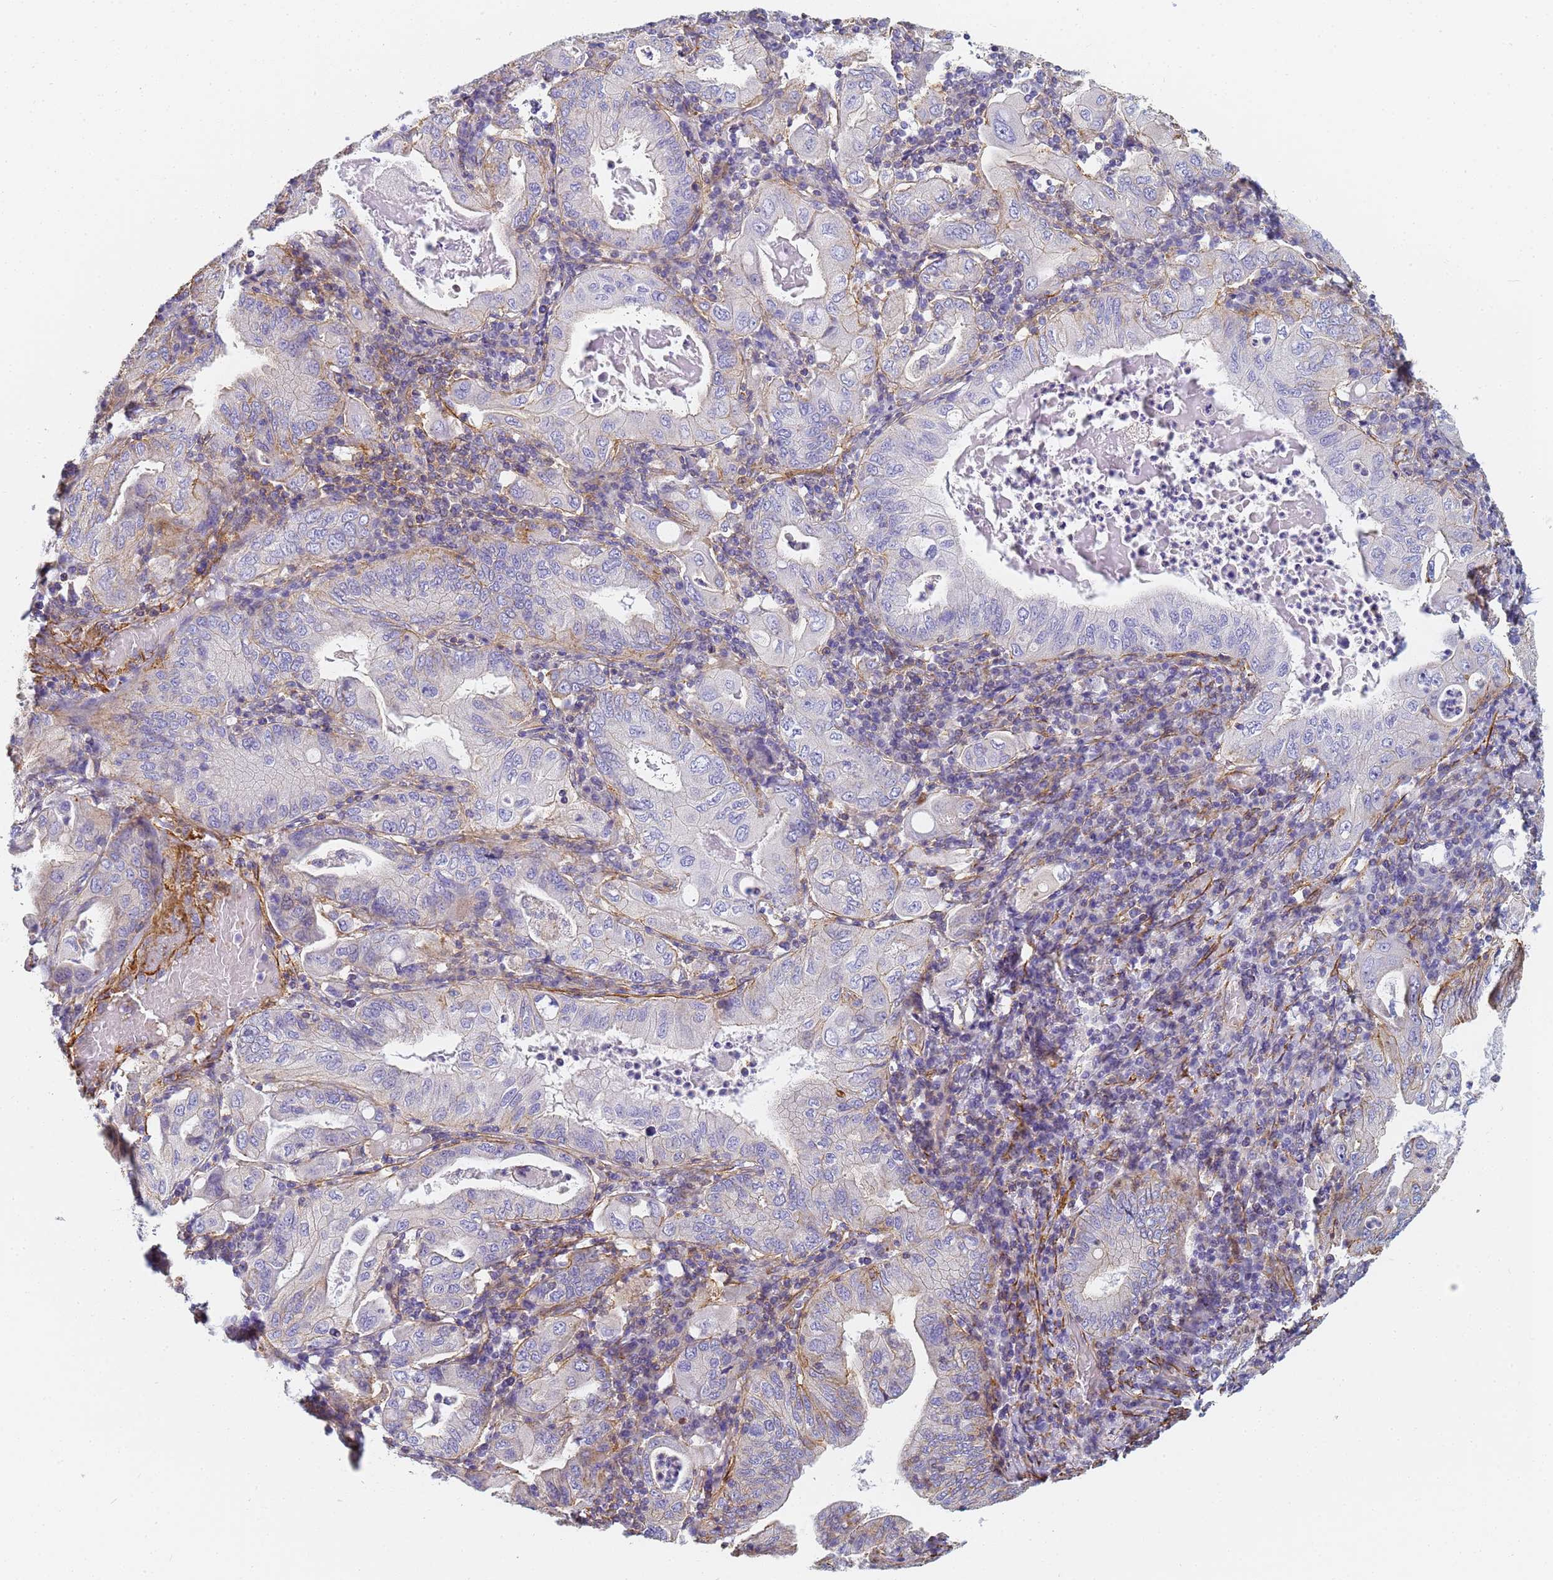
{"staining": {"intensity": "moderate", "quantity": "<25%", "location": "cytoplasmic/membranous"}, "tissue": "stomach cancer", "cell_type": "Tumor cells", "image_type": "cancer", "snomed": [{"axis": "morphology", "description": "Normal tissue, NOS"}, {"axis": "morphology", "description": "Adenocarcinoma, NOS"}, {"axis": "topography", "description": "Esophagus"}, {"axis": "topography", "description": "Stomach, upper"}, {"axis": "topography", "description": "Peripheral nerve tissue"}], "caption": "Adenocarcinoma (stomach) stained with a protein marker displays moderate staining in tumor cells.", "gene": "TPM1", "patient": {"sex": "male", "age": 62}}